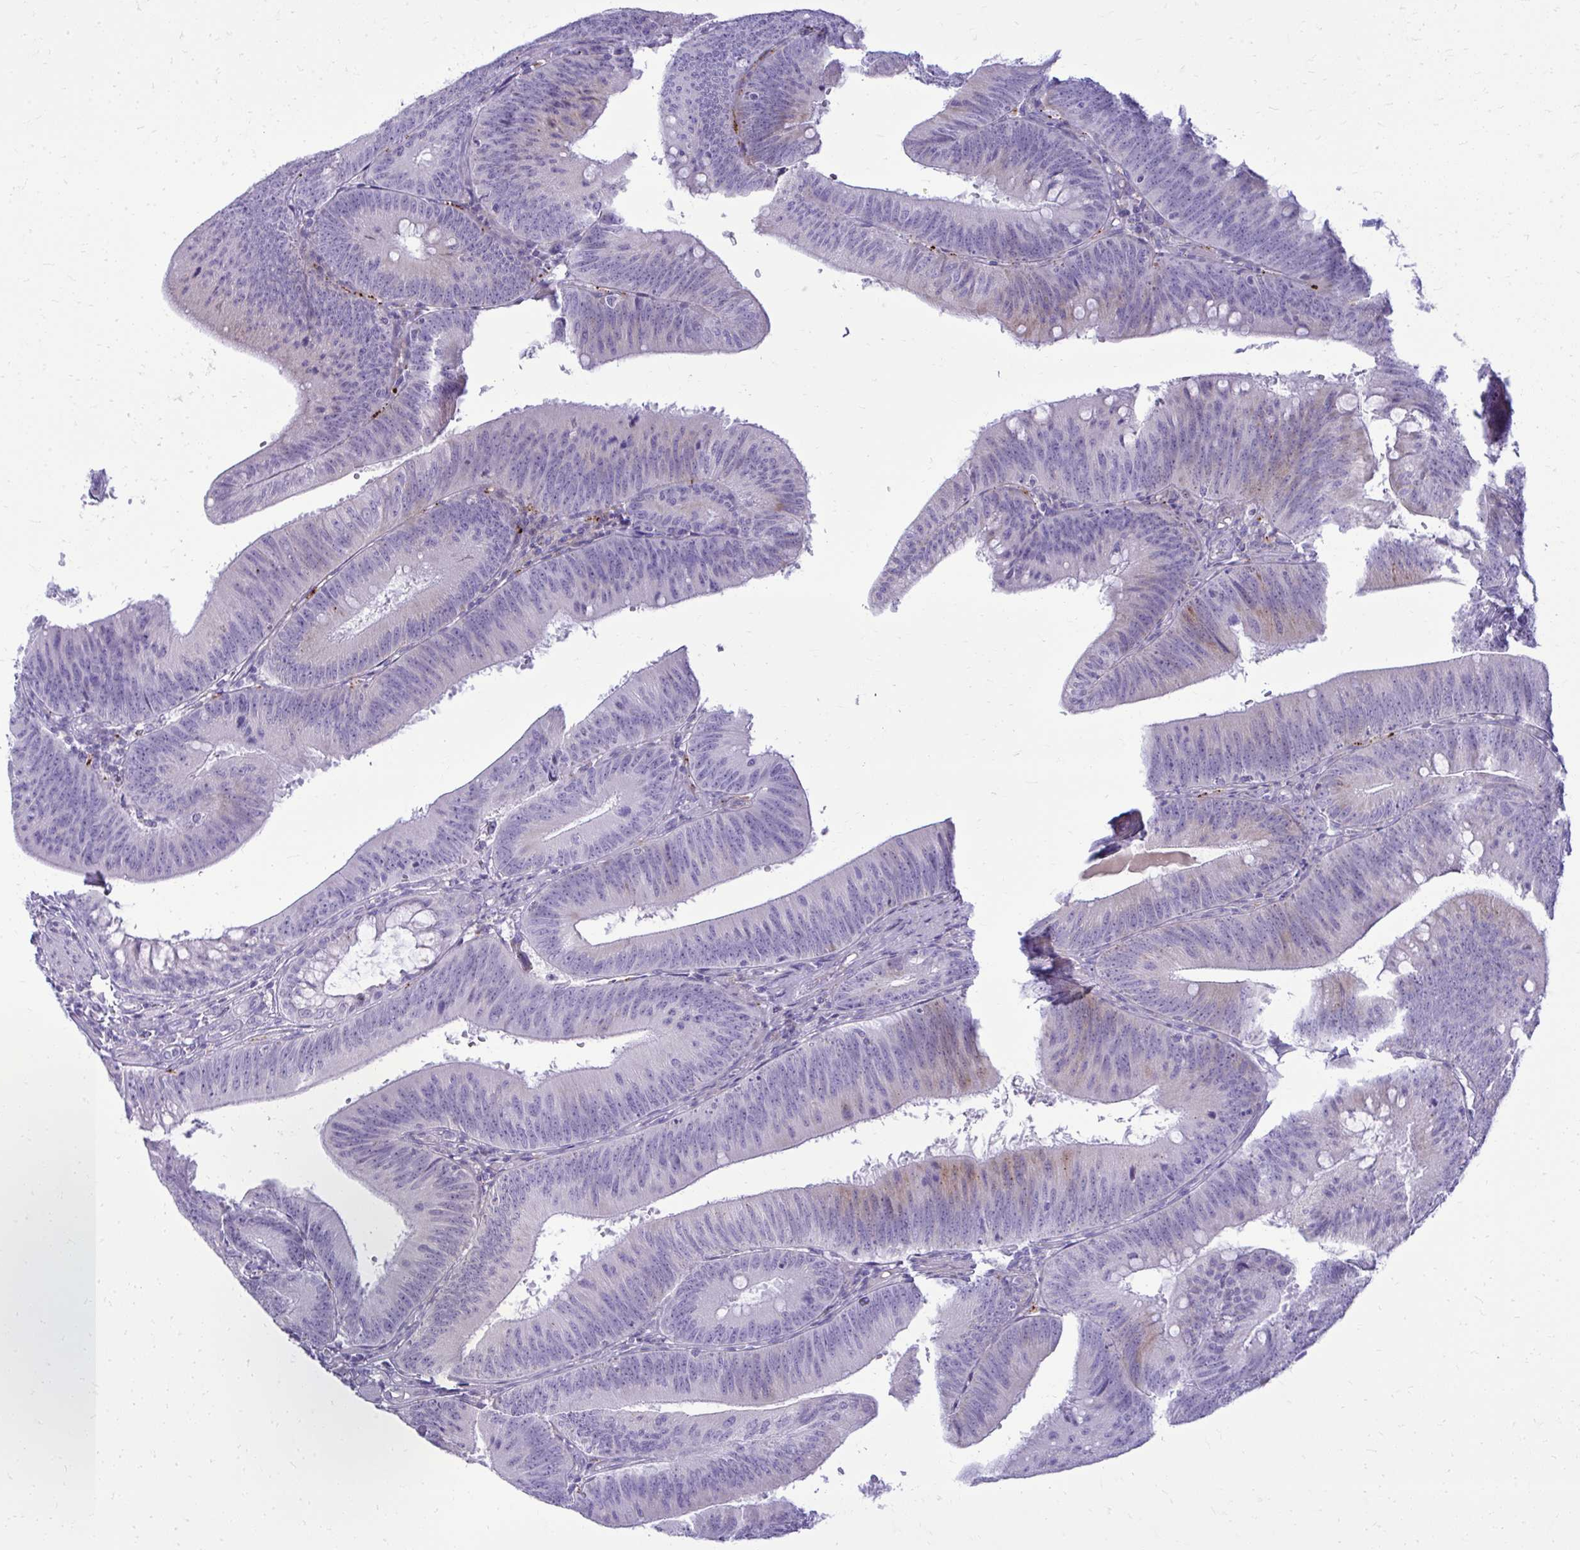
{"staining": {"intensity": "moderate", "quantity": "<25%", "location": "cytoplasmic/membranous"}, "tissue": "colorectal cancer", "cell_type": "Tumor cells", "image_type": "cancer", "snomed": [{"axis": "morphology", "description": "Adenocarcinoma, NOS"}, {"axis": "topography", "description": "Colon"}], "caption": "Moderate cytoplasmic/membranous positivity is identified in approximately <25% of tumor cells in colorectal cancer (adenocarcinoma). (brown staining indicates protein expression, while blue staining denotes nuclei).", "gene": "BCL6B", "patient": {"sex": "male", "age": 84}}